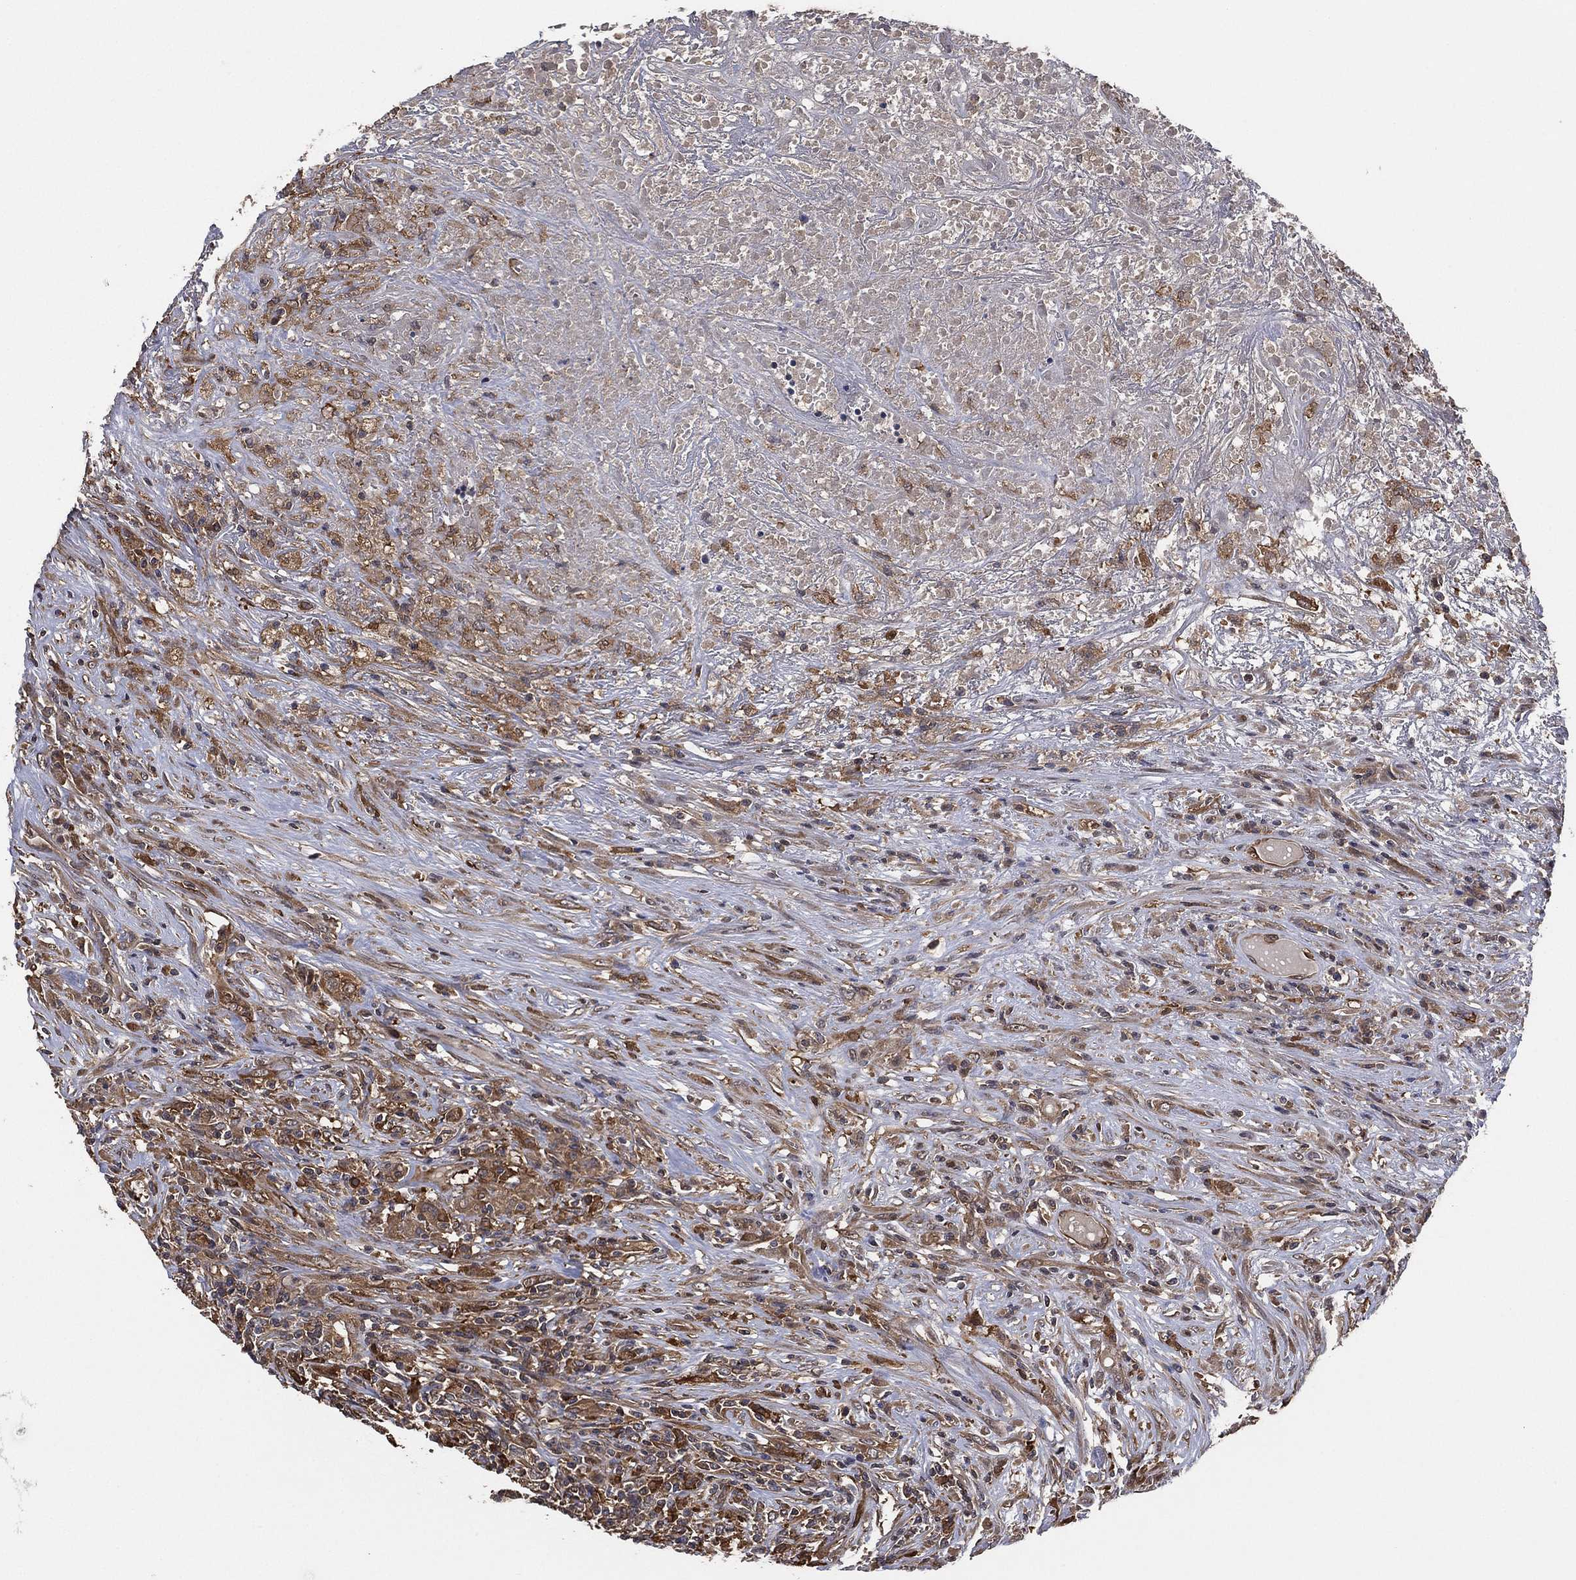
{"staining": {"intensity": "moderate", "quantity": "25%-75%", "location": "cytoplasmic/membranous"}, "tissue": "lymphoma", "cell_type": "Tumor cells", "image_type": "cancer", "snomed": [{"axis": "morphology", "description": "Malignant lymphoma, non-Hodgkin's type, High grade"}, {"axis": "topography", "description": "Lung"}], "caption": "A brown stain labels moderate cytoplasmic/membranous staining of a protein in lymphoma tumor cells.", "gene": "PSMG4", "patient": {"sex": "male", "age": 79}}